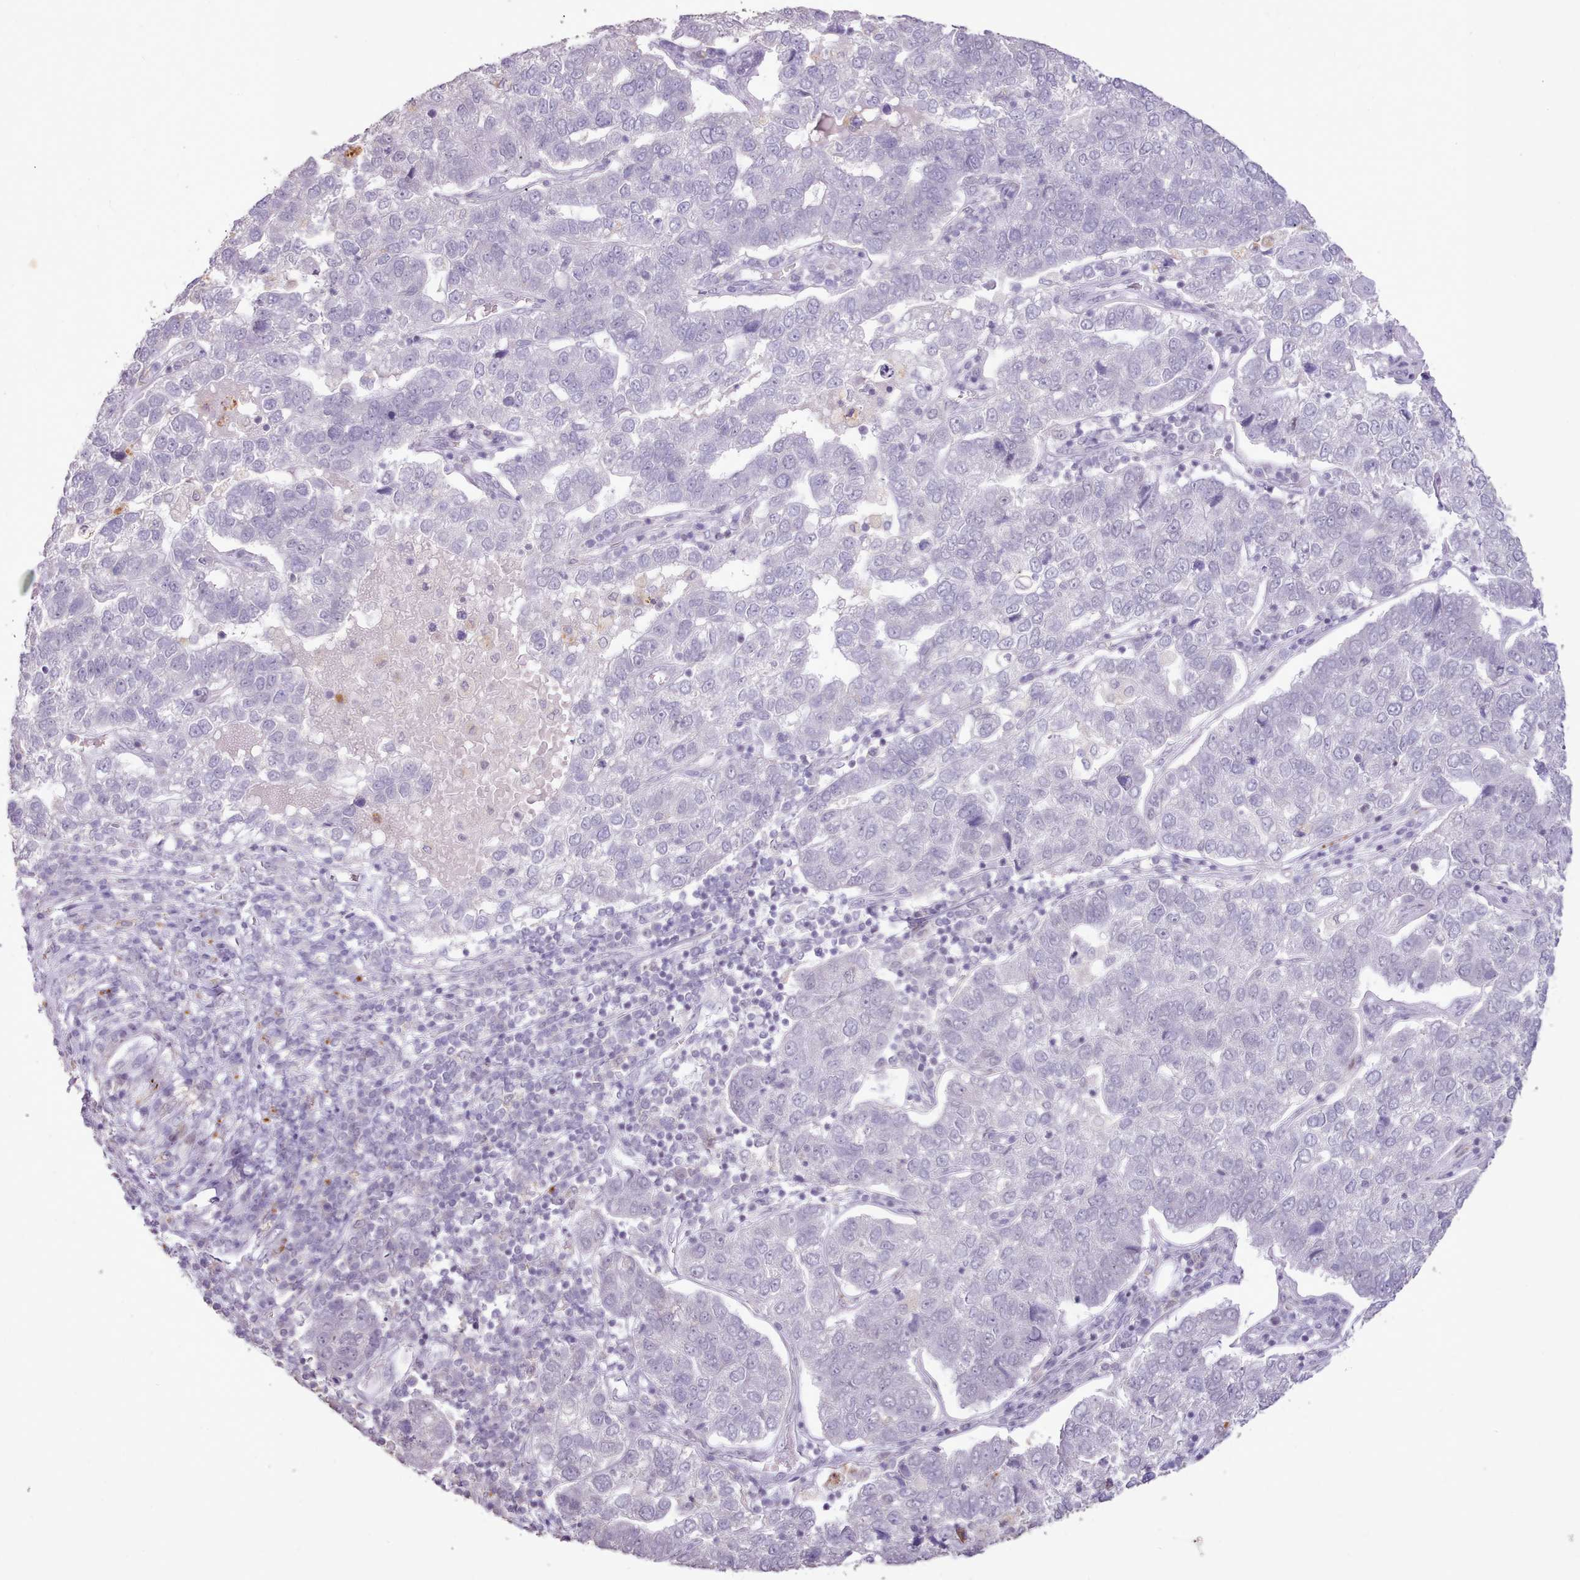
{"staining": {"intensity": "negative", "quantity": "none", "location": "none"}, "tissue": "pancreatic cancer", "cell_type": "Tumor cells", "image_type": "cancer", "snomed": [{"axis": "morphology", "description": "Adenocarcinoma, NOS"}, {"axis": "topography", "description": "Pancreas"}], "caption": "IHC photomicrograph of pancreatic adenocarcinoma stained for a protein (brown), which exhibits no positivity in tumor cells.", "gene": "TAF15", "patient": {"sex": "female", "age": 61}}